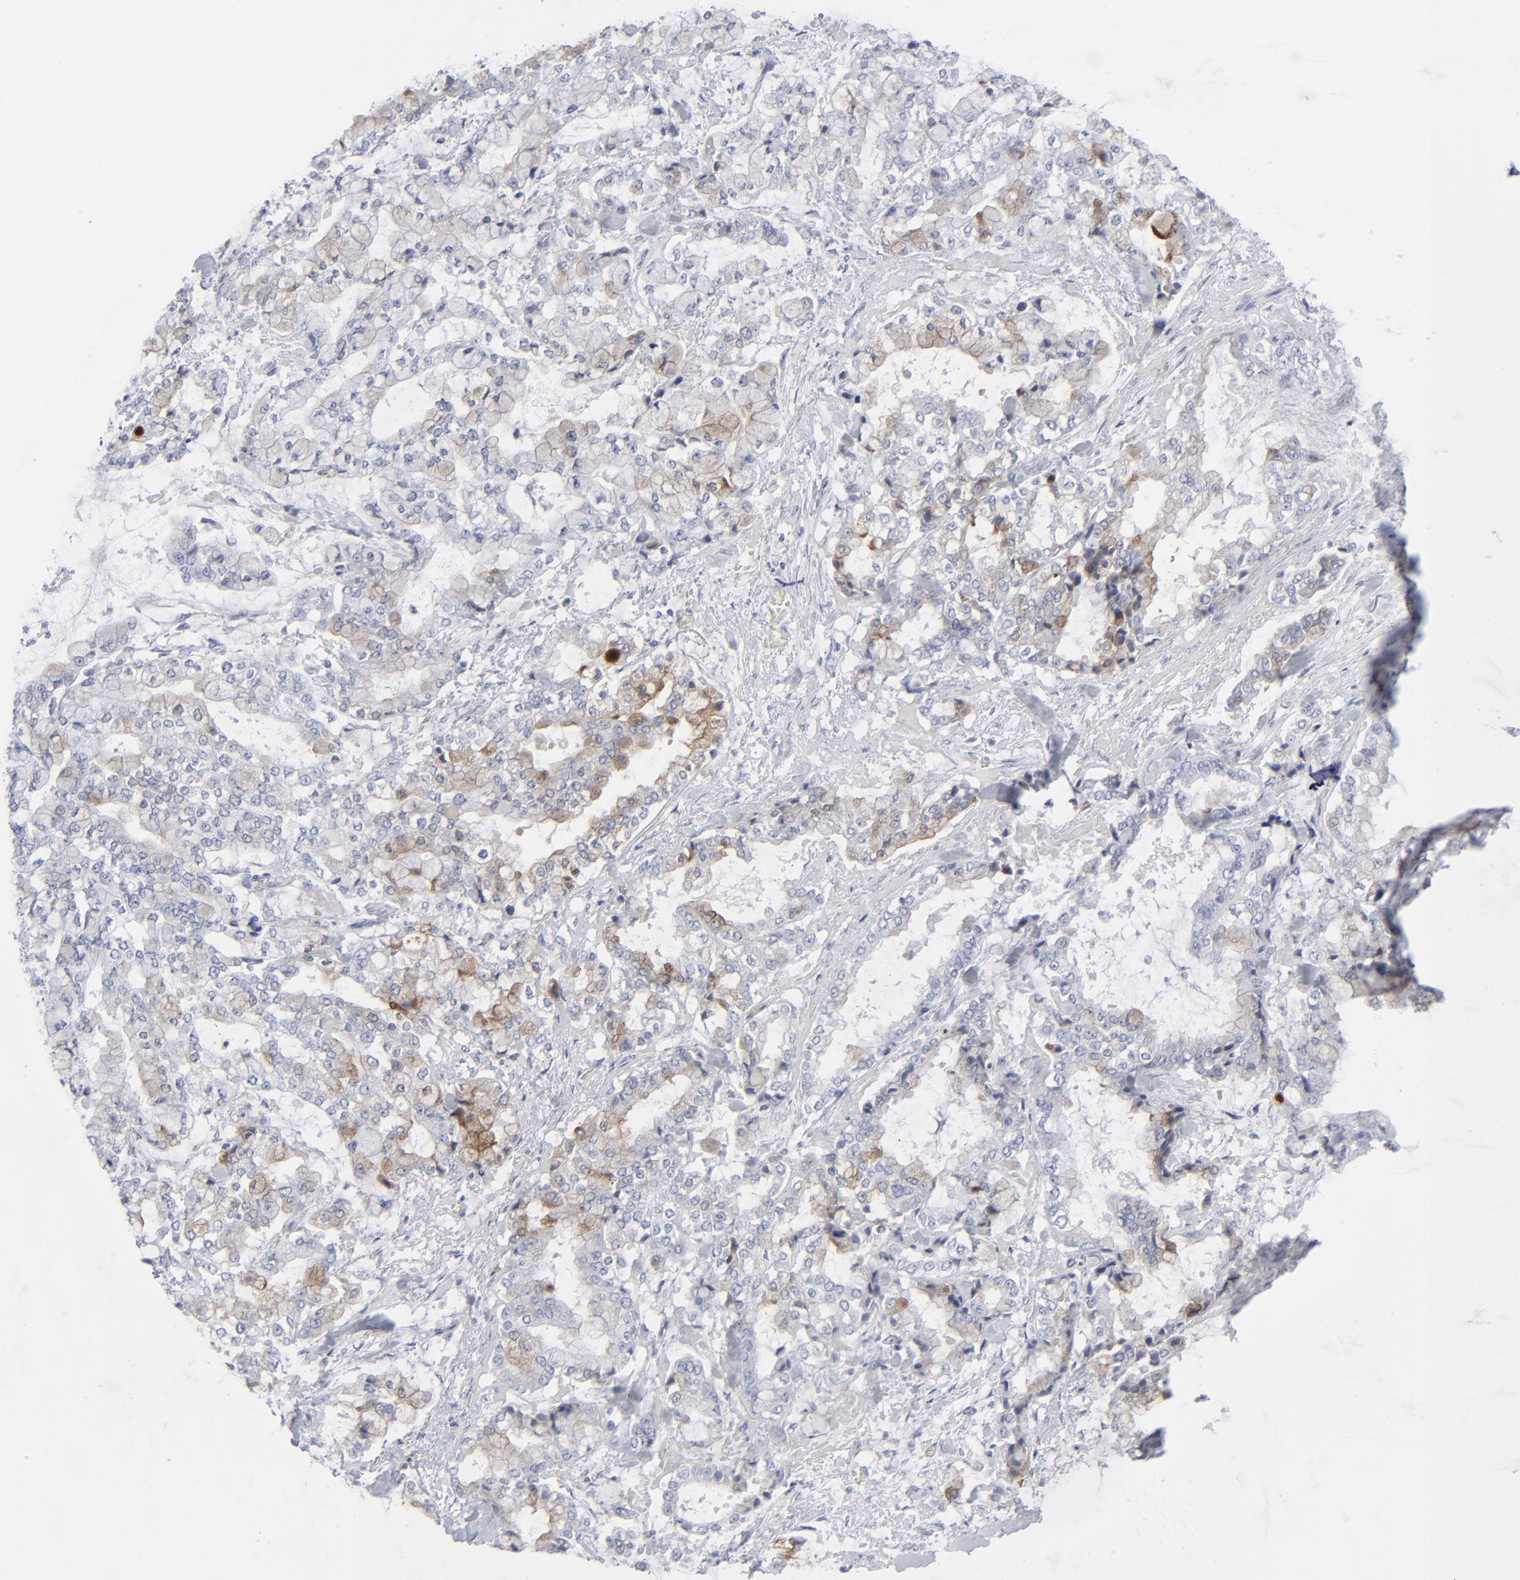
{"staining": {"intensity": "moderate", "quantity": "<25%", "location": "cytoplasmic/membranous"}, "tissue": "stomach cancer", "cell_type": "Tumor cells", "image_type": "cancer", "snomed": [{"axis": "morphology", "description": "Normal tissue, NOS"}, {"axis": "morphology", "description": "Adenocarcinoma, NOS"}, {"axis": "topography", "description": "Stomach, upper"}, {"axis": "topography", "description": "Stomach"}], "caption": "Immunohistochemistry of human stomach cancer (adenocarcinoma) reveals low levels of moderate cytoplasmic/membranous staining in about <25% of tumor cells. The staining was performed using DAB (3,3'-diaminobenzidine) to visualize the protein expression in brown, while the nuclei were stained in blue with hematoxylin (Magnification: 20x).", "gene": "MSLN", "patient": {"sex": "male", "age": 76}}